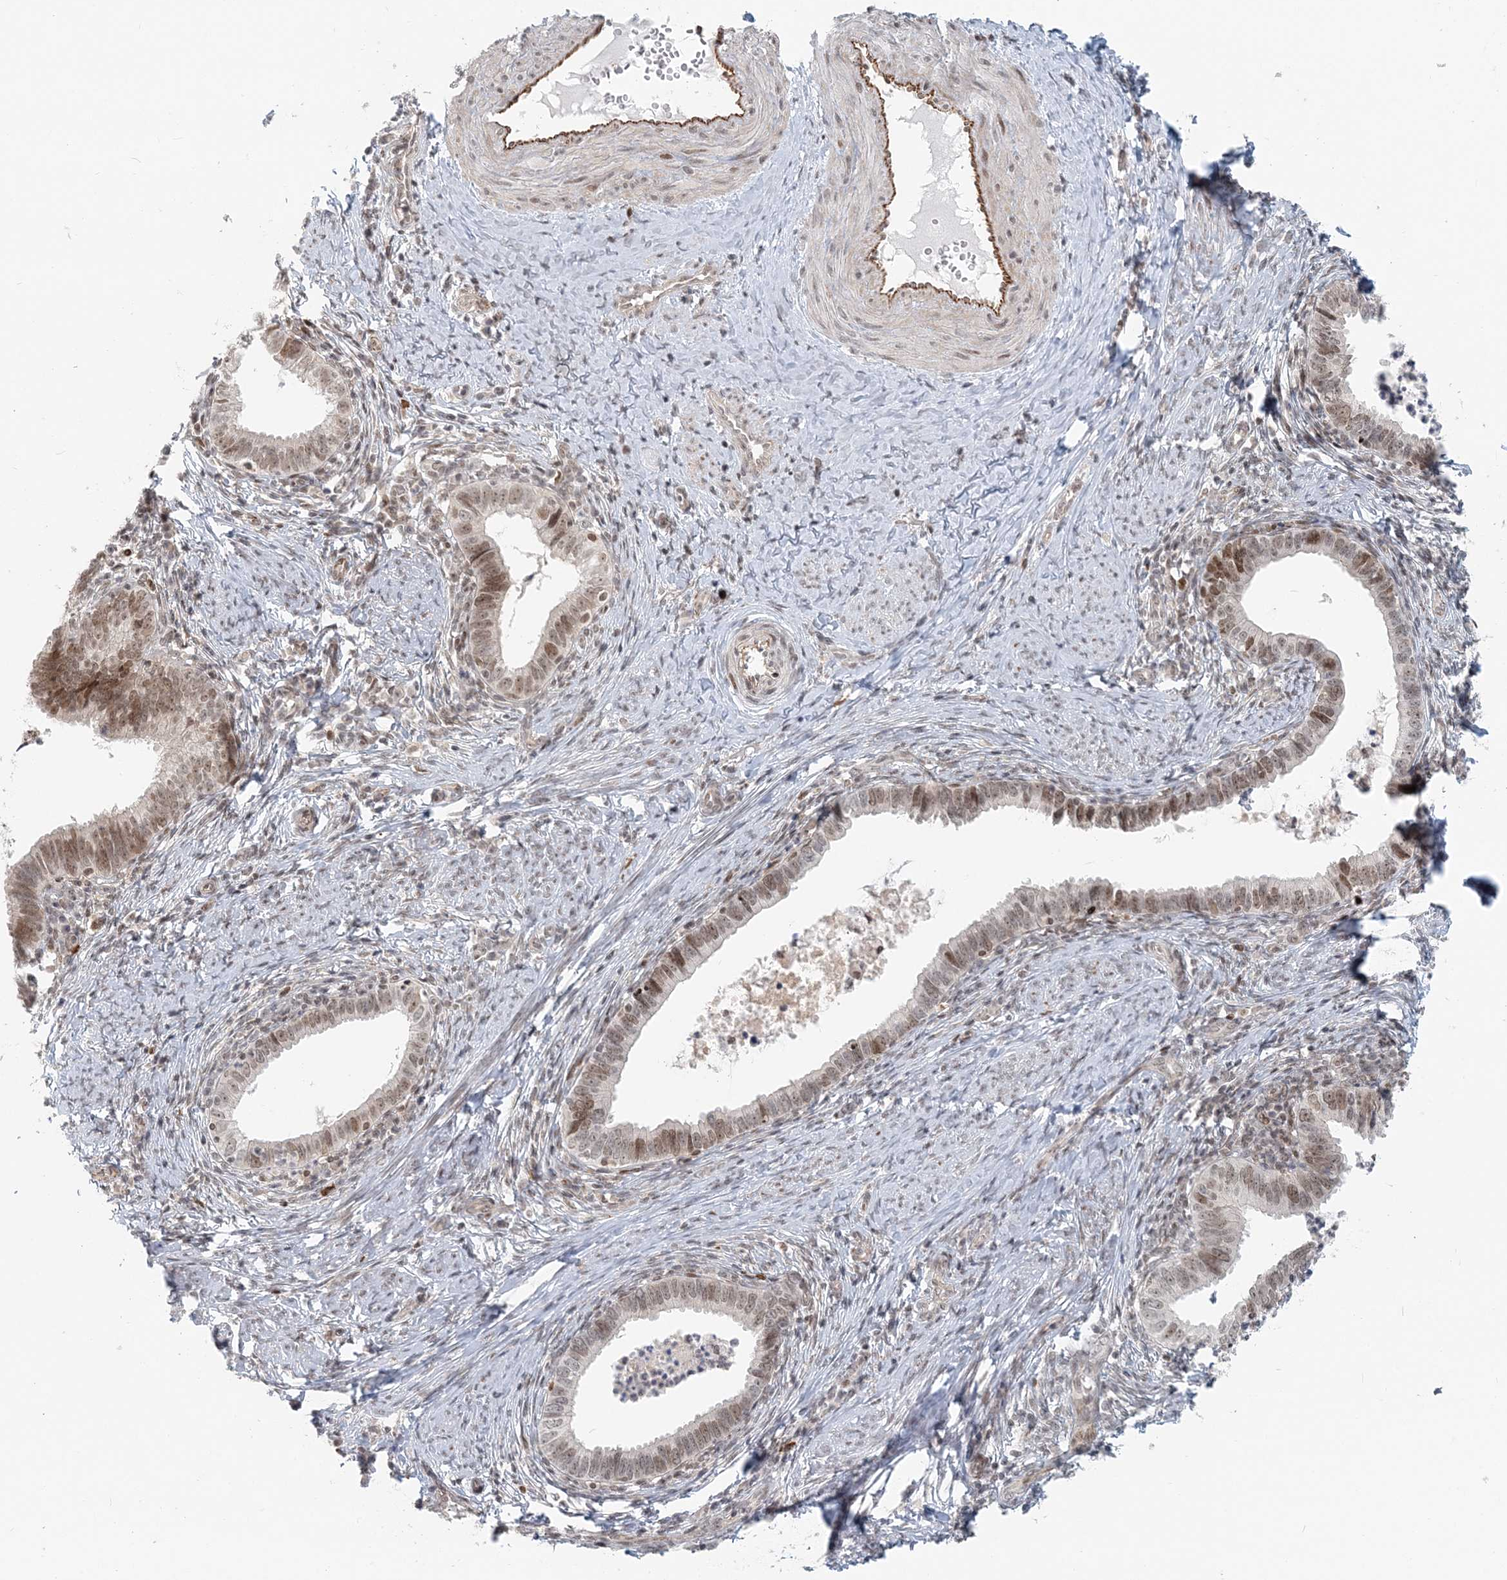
{"staining": {"intensity": "moderate", "quantity": ">75%", "location": "nuclear"}, "tissue": "cervical cancer", "cell_type": "Tumor cells", "image_type": "cancer", "snomed": [{"axis": "morphology", "description": "Adenocarcinoma, NOS"}, {"axis": "topography", "description": "Cervix"}], "caption": "Human cervical cancer (adenocarcinoma) stained with a protein marker reveals moderate staining in tumor cells.", "gene": "BAZ1B", "patient": {"sex": "female", "age": 36}}